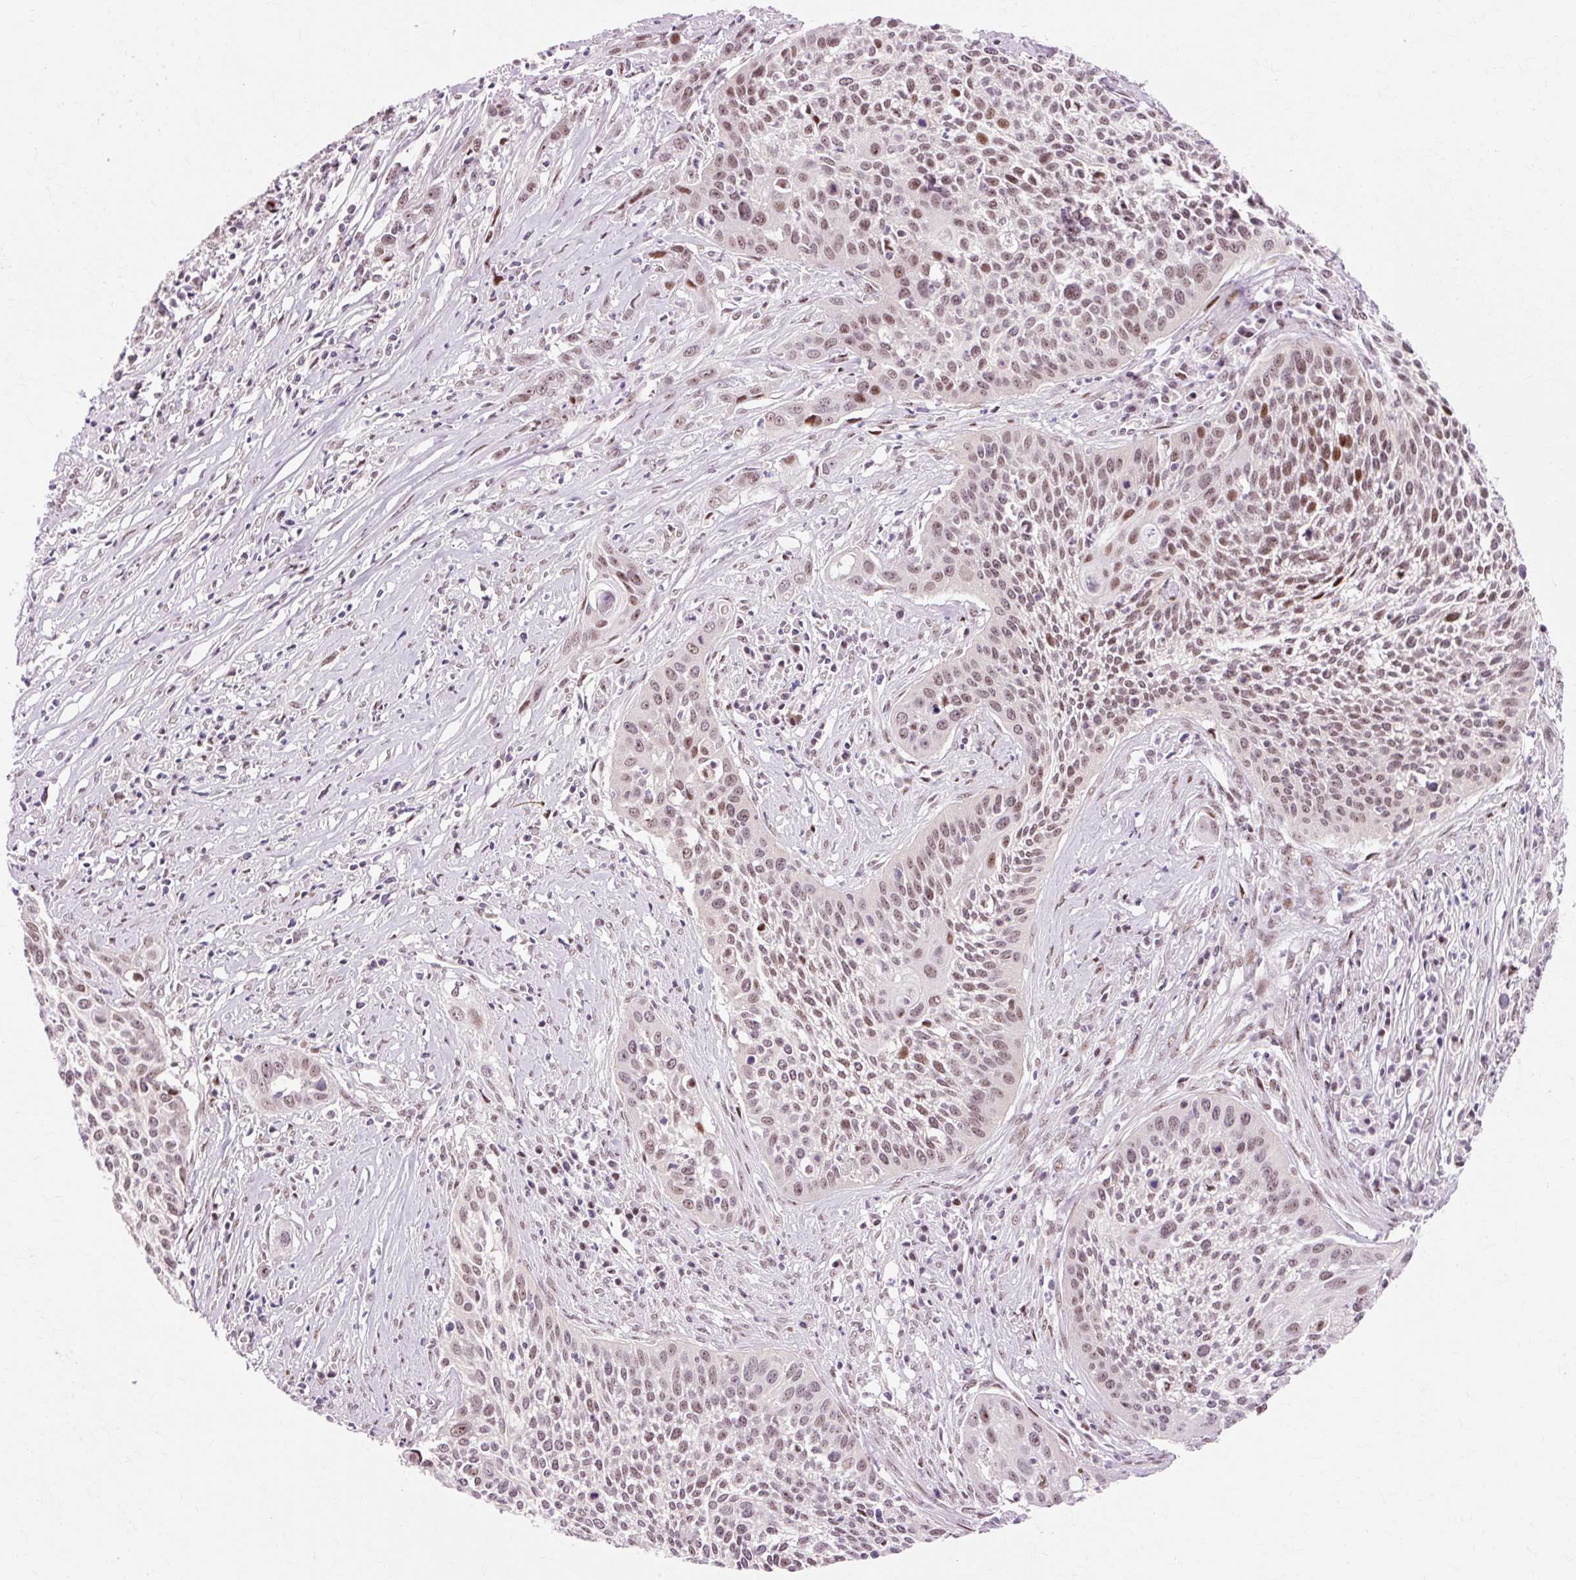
{"staining": {"intensity": "moderate", "quantity": ">75%", "location": "nuclear"}, "tissue": "cervical cancer", "cell_type": "Tumor cells", "image_type": "cancer", "snomed": [{"axis": "morphology", "description": "Squamous cell carcinoma, NOS"}, {"axis": "topography", "description": "Cervix"}], "caption": "Squamous cell carcinoma (cervical) tissue reveals moderate nuclear expression in about >75% of tumor cells, visualized by immunohistochemistry.", "gene": "MACROD2", "patient": {"sex": "female", "age": 34}}